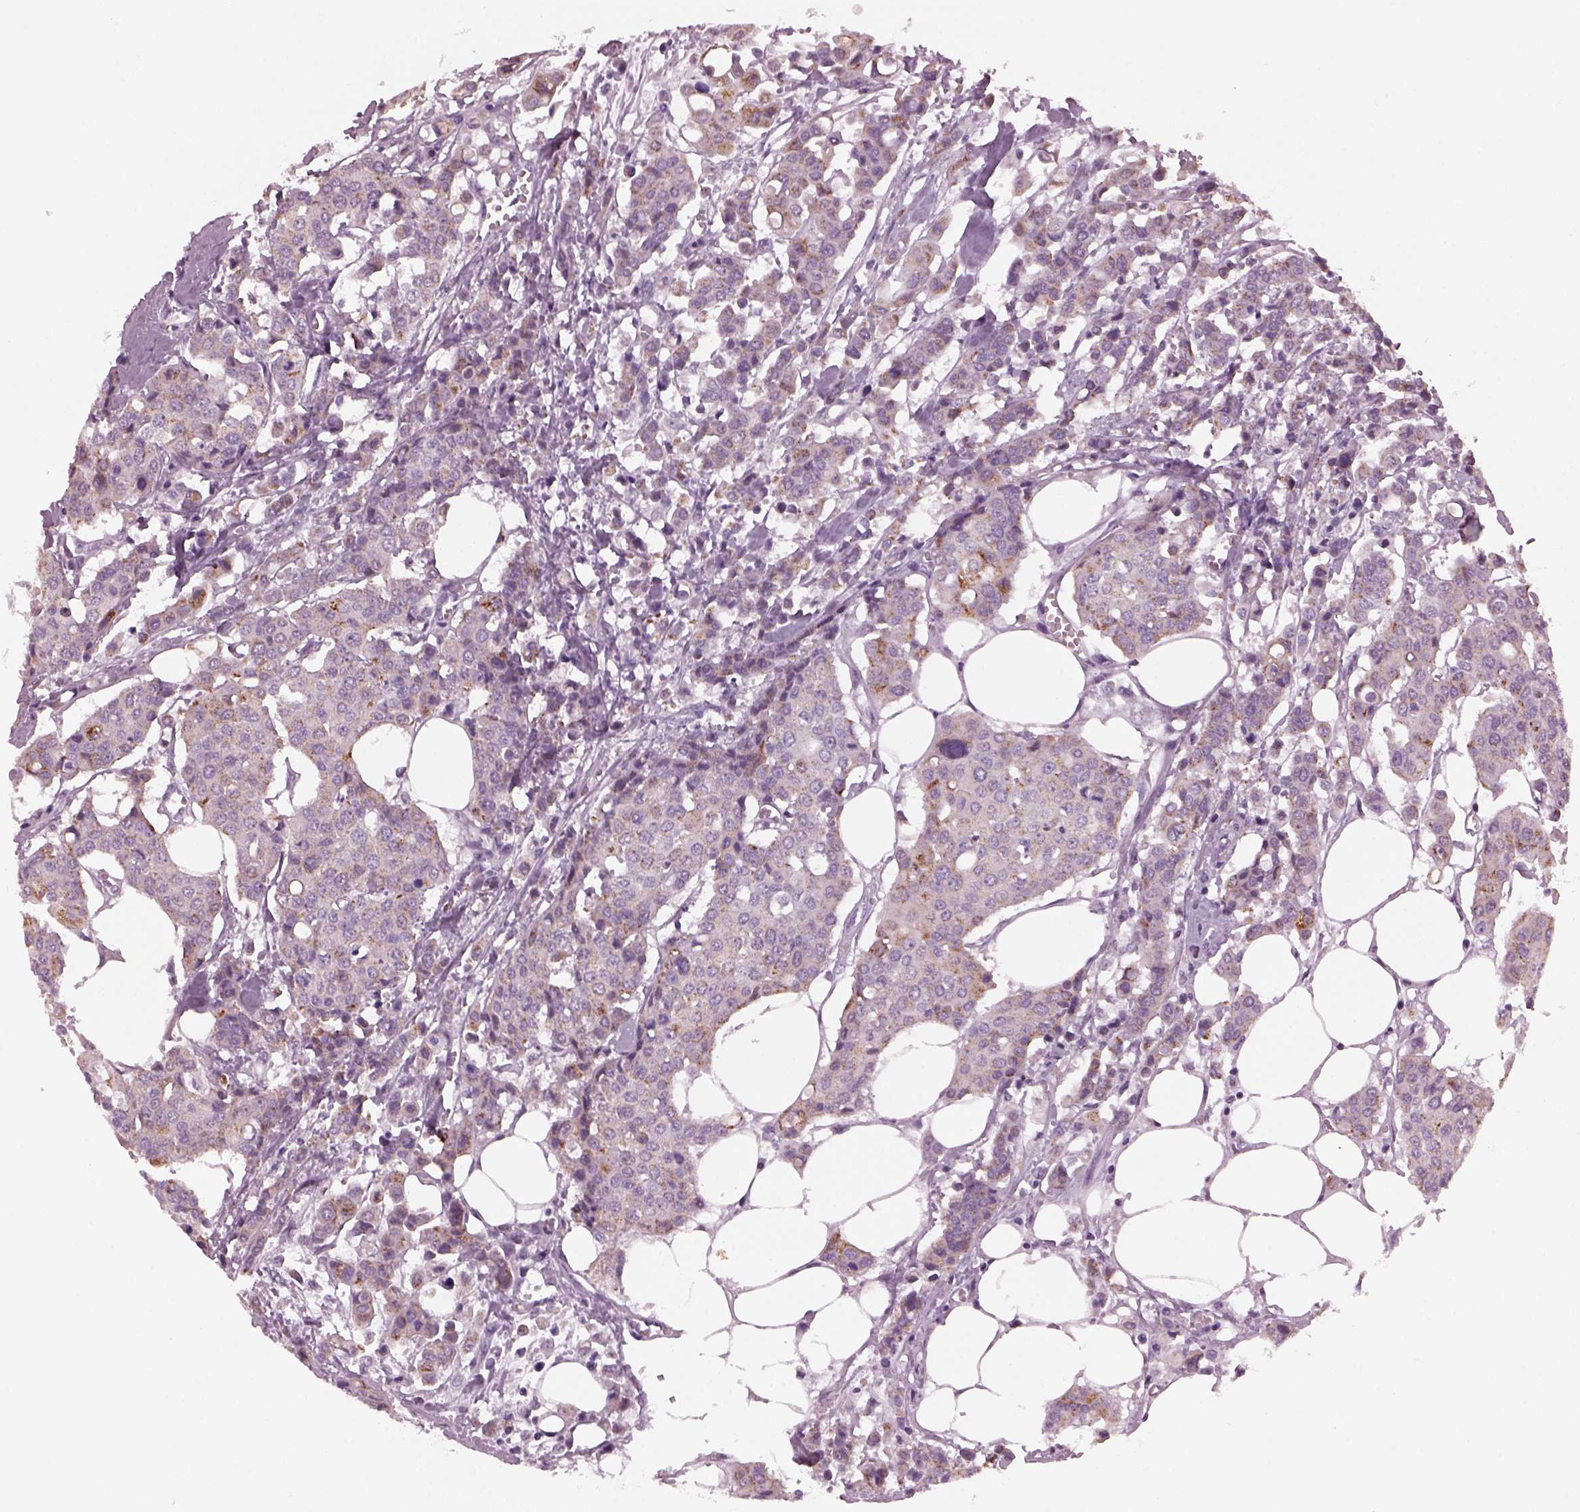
{"staining": {"intensity": "moderate", "quantity": "<25%", "location": "cytoplasmic/membranous"}, "tissue": "carcinoid", "cell_type": "Tumor cells", "image_type": "cancer", "snomed": [{"axis": "morphology", "description": "Carcinoid, malignant, NOS"}, {"axis": "topography", "description": "Colon"}], "caption": "Immunohistochemical staining of human carcinoid reveals low levels of moderate cytoplasmic/membranous protein expression in about <25% of tumor cells.", "gene": "PRR9", "patient": {"sex": "male", "age": 81}}